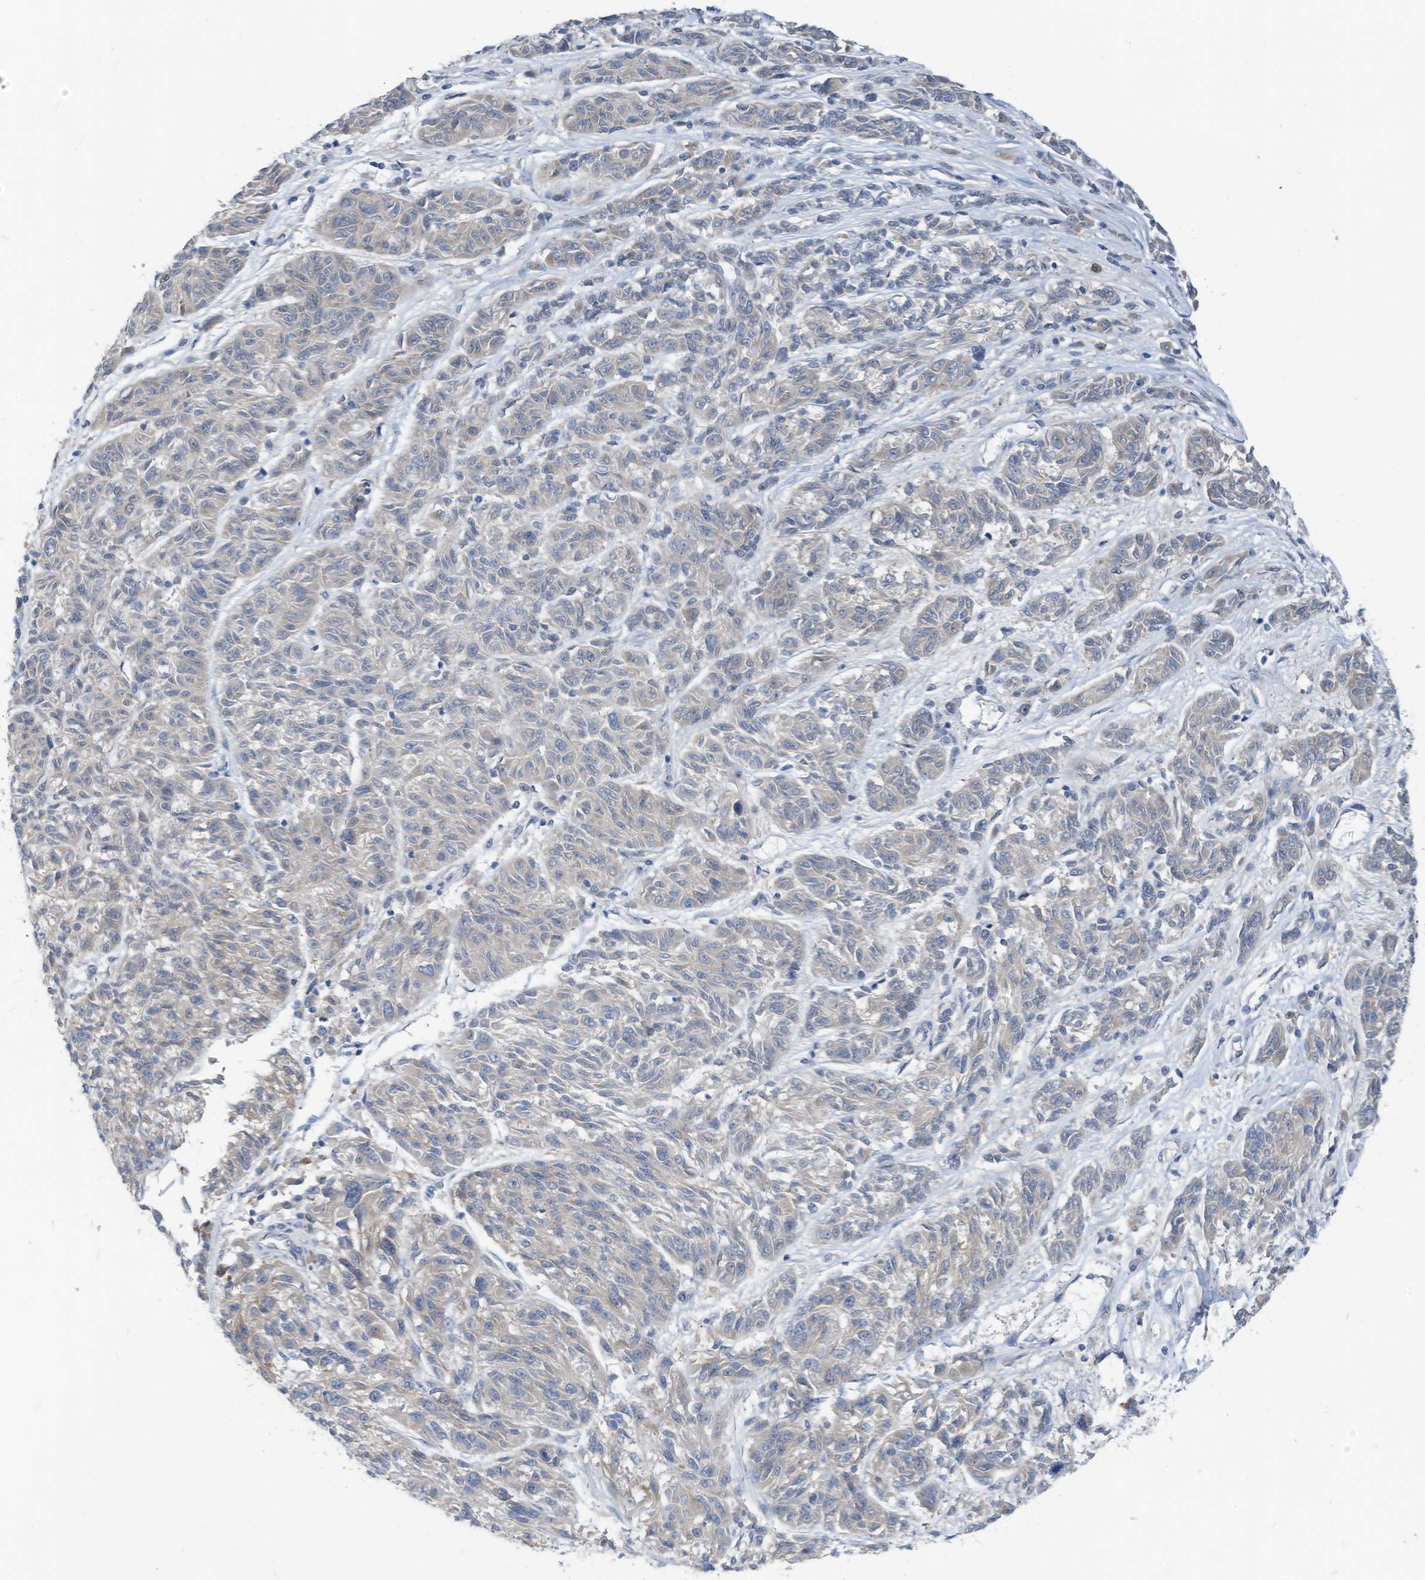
{"staining": {"intensity": "negative", "quantity": "none", "location": "none"}, "tissue": "melanoma", "cell_type": "Tumor cells", "image_type": "cancer", "snomed": [{"axis": "morphology", "description": "Malignant melanoma, NOS"}, {"axis": "topography", "description": "Skin"}], "caption": "Micrograph shows no protein staining in tumor cells of malignant melanoma tissue. (DAB (3,3'-diaminobenzidine) immunohistochemistry (IHC) visualized using brightfield microscopy, high magnification).", "gene": "LDAH", "patient": {"sex": "male", "age": 53}}